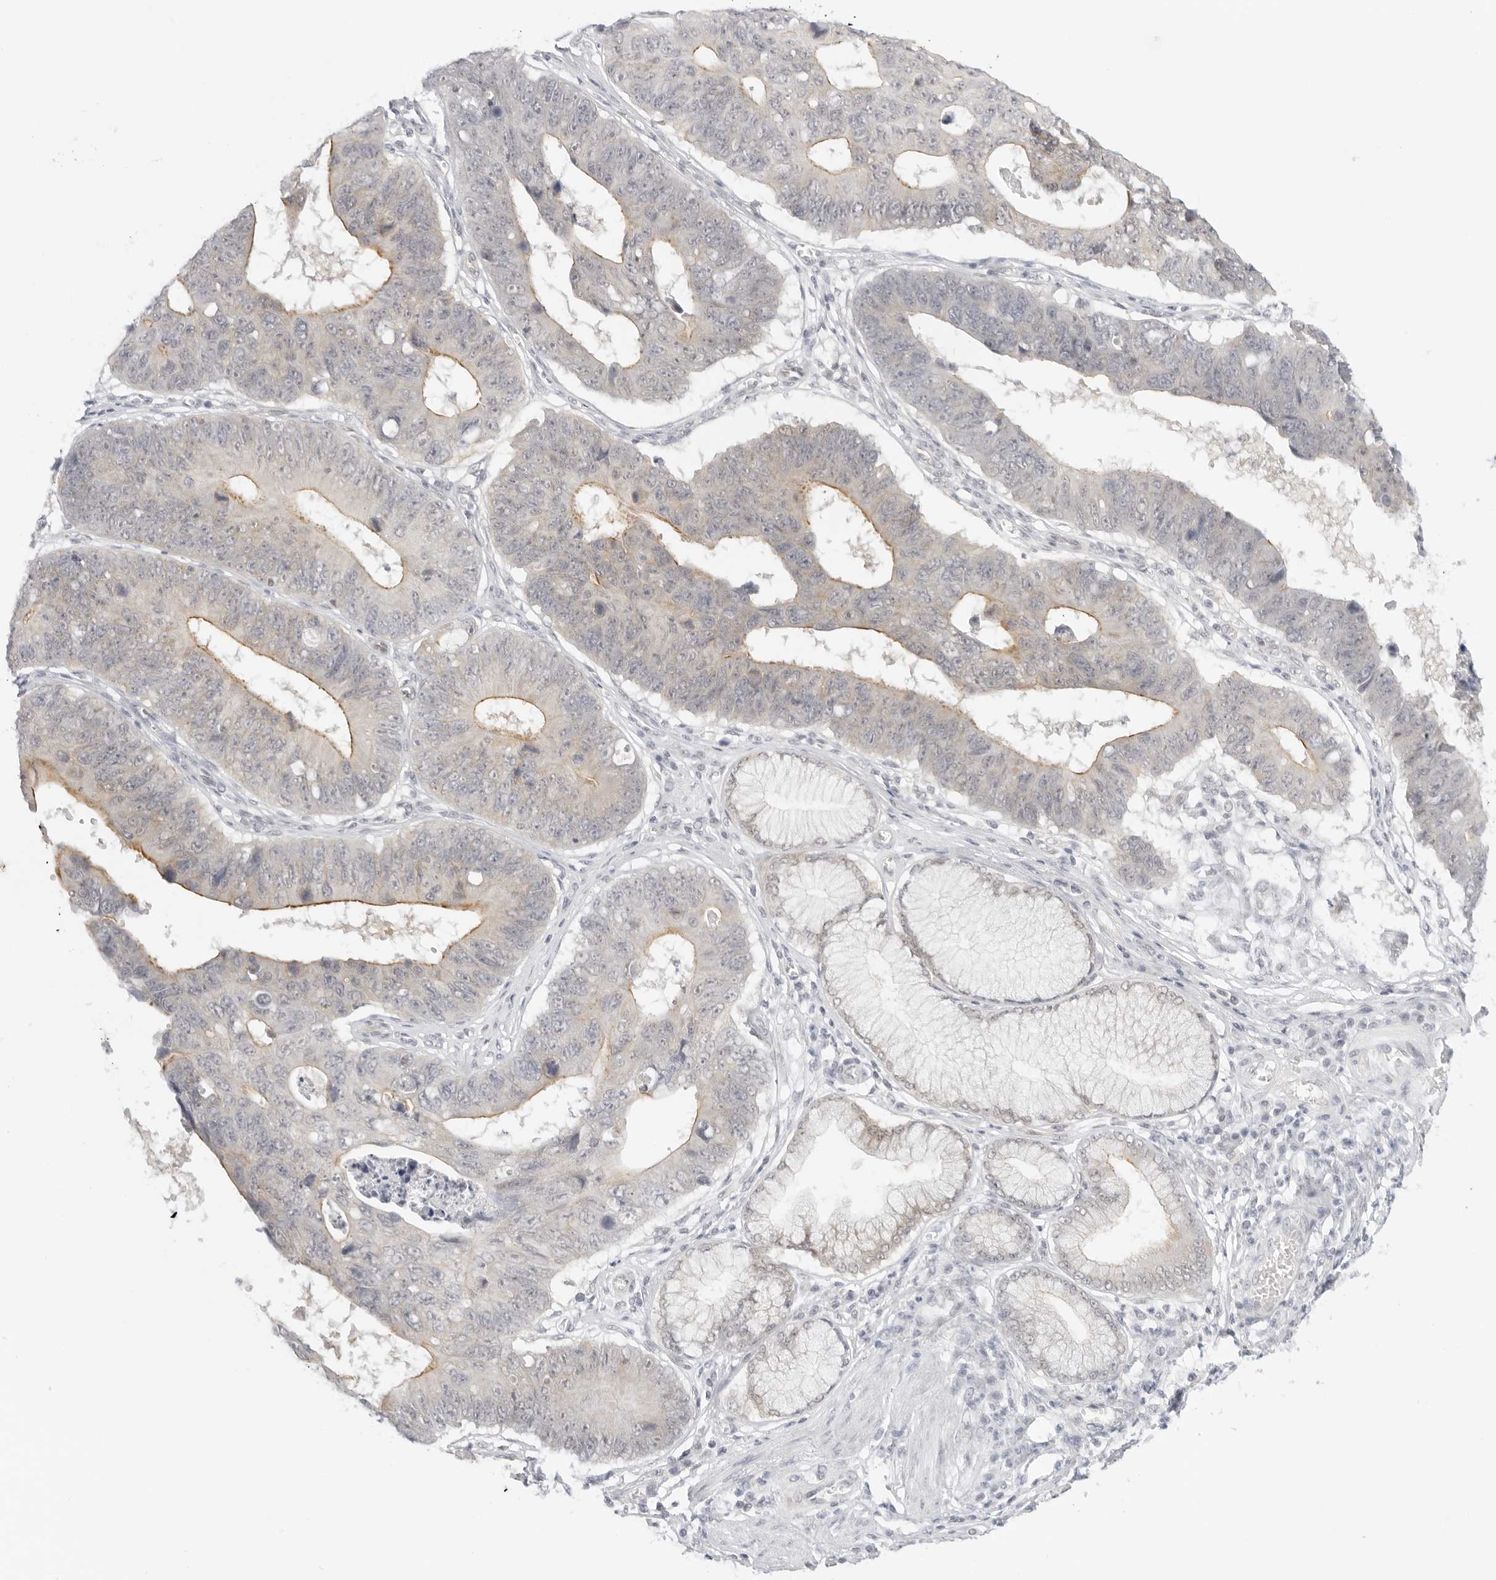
{"staining": {"intensity": "moderate", "quantity": "<25%", "location": "cytoplasmic/membranous"}, "tissue": "stomach cancer", "cell_type": "Tumor cells", "image_type": "cancer", "snomed": [{"axis": "morphology", "description": "Adenocarcinoma, NOS"}, {"axis": "topography", "description": "Stomach"}], "caption": "Protein staining by IHC demonstrates moderate cytoplasmic/membranous positivity in approximately <25% of tumor cells in stomach cancer.", "gene": "MED18", "patient": {"sex": "male", "age": 59}}